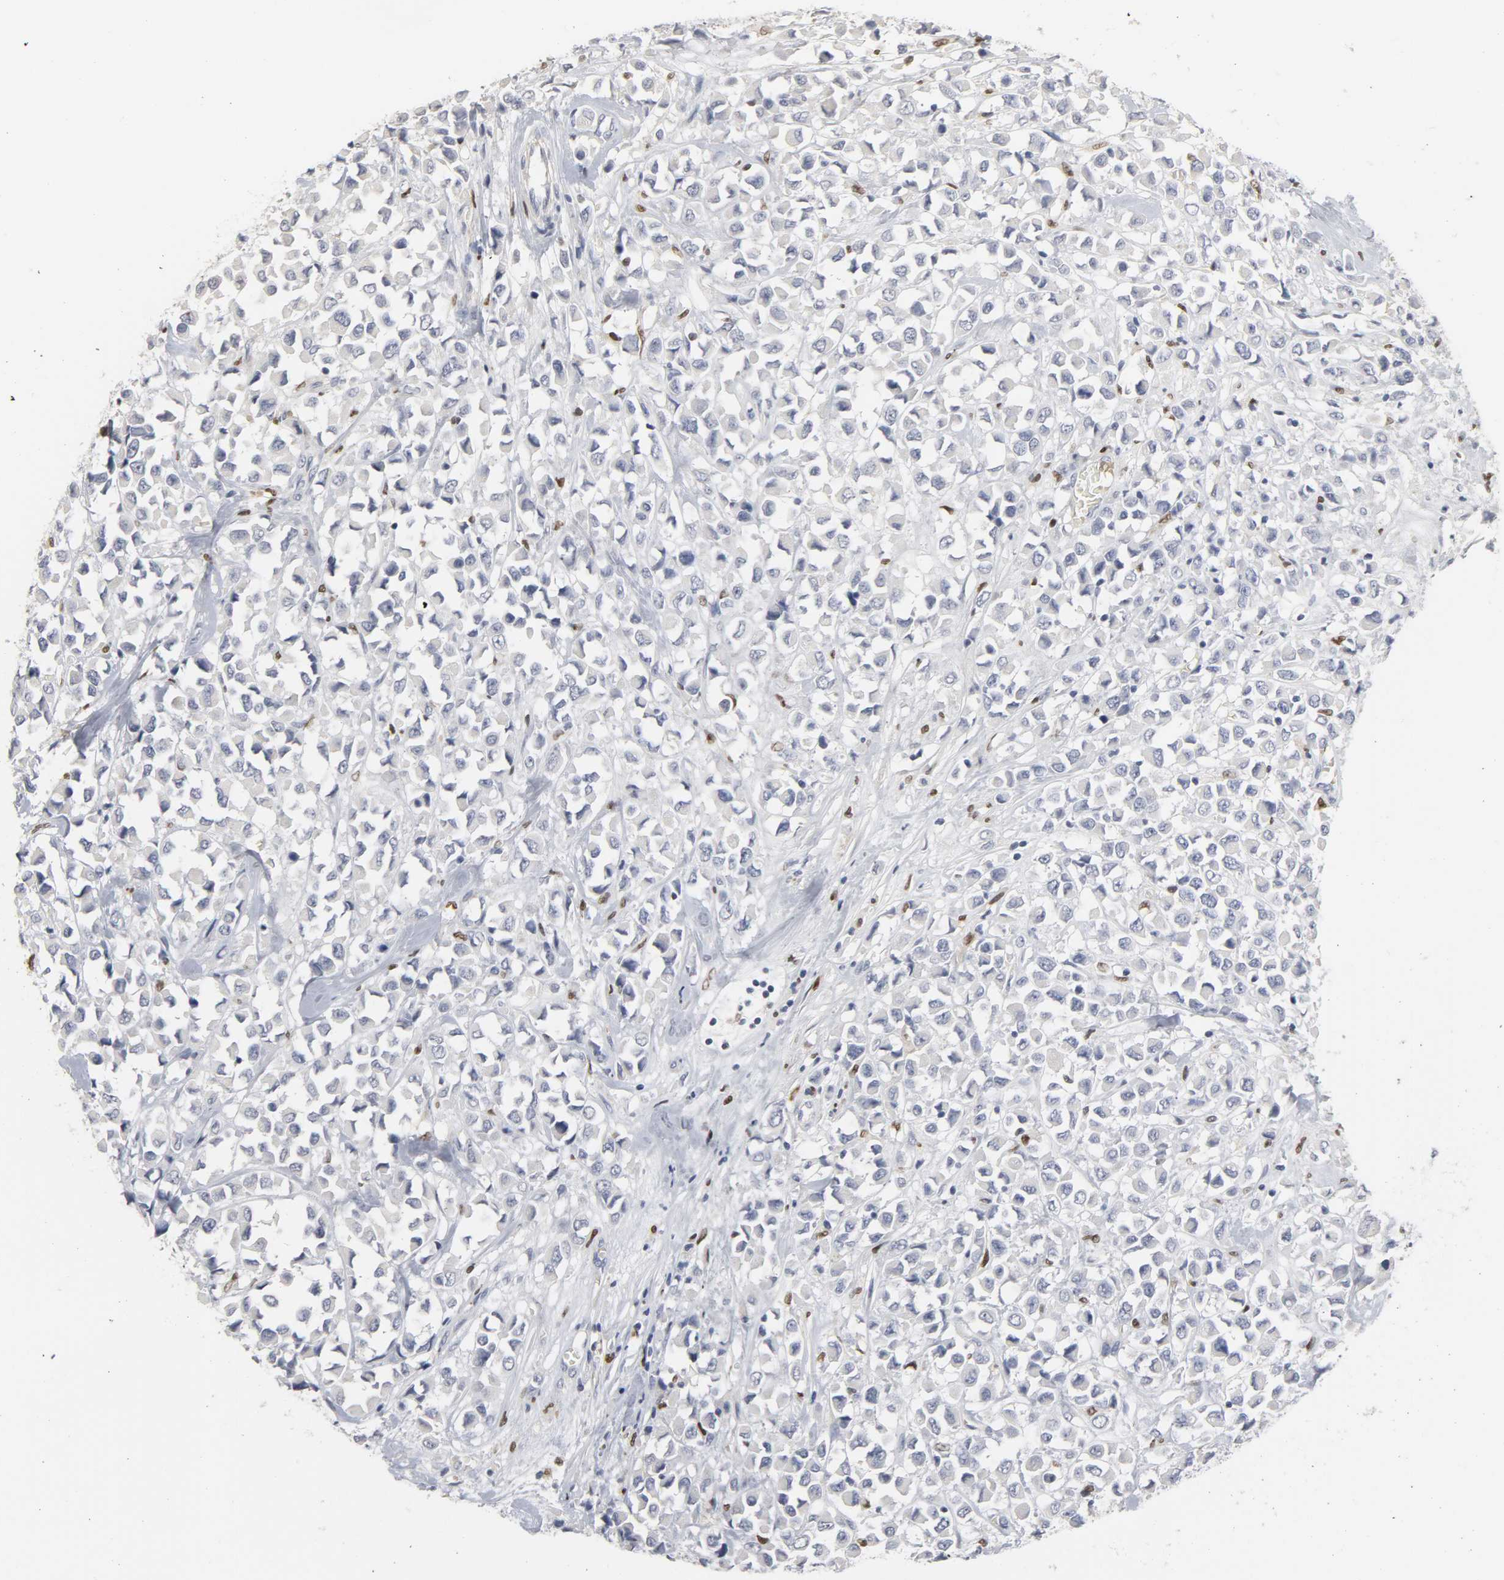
{"staining": {"intensity": "negative", "quantity": "none", "location": "none"}, "tissue": "breast cancer", "cell_type": "Tumor cells", "image_type": "cancer", "snomed": [{"axis": "morphology", "description": "Duct carcinoma"}, {"axis": "topography", "description": "Breast"}], "caption": "There is no significant expression in tumor cells of breast cancer.", "gene": "SPI1", "patient": {"sex": "female", "age": 61}}